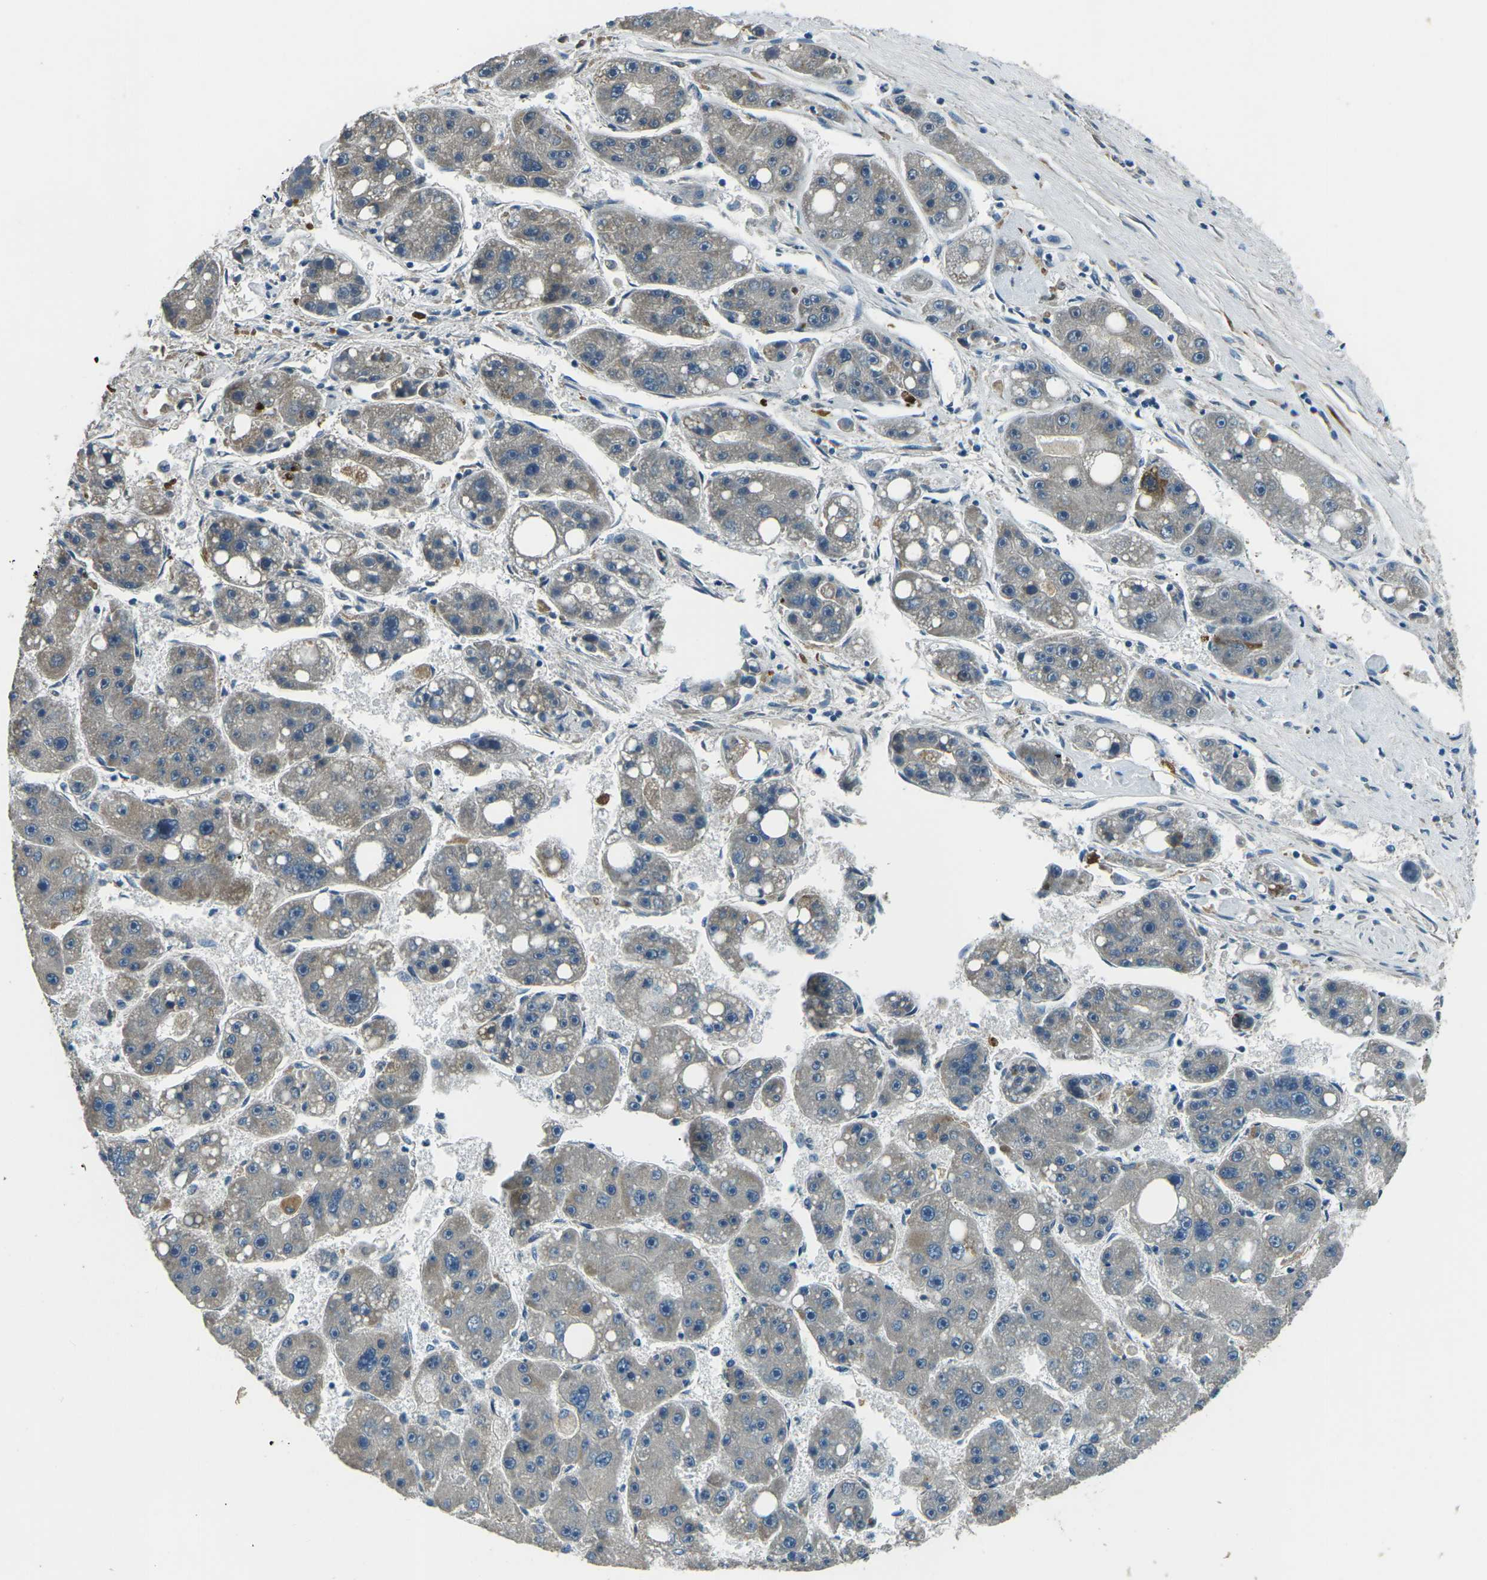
{"staining": {"intensity": "weak", "quantity": "25%-75%", "location": "cytoplasmic/membranous"}, "tissue": "liver cancer", "cell_type": "Tumor cells", "image_type": "cancer", "snomed": [{"axis": "morphology", "description": "Carcinoma, Hepatocellular, NOS"}, {"axis": "topography", "description": "Liver"}], "caption": "A brown stain highlights weak cytoplasmic/membranous expression of a protein in liver cancer tumor cells.", "gene": "AFAP1", "patient": {"sex": "female", "age": 61}}